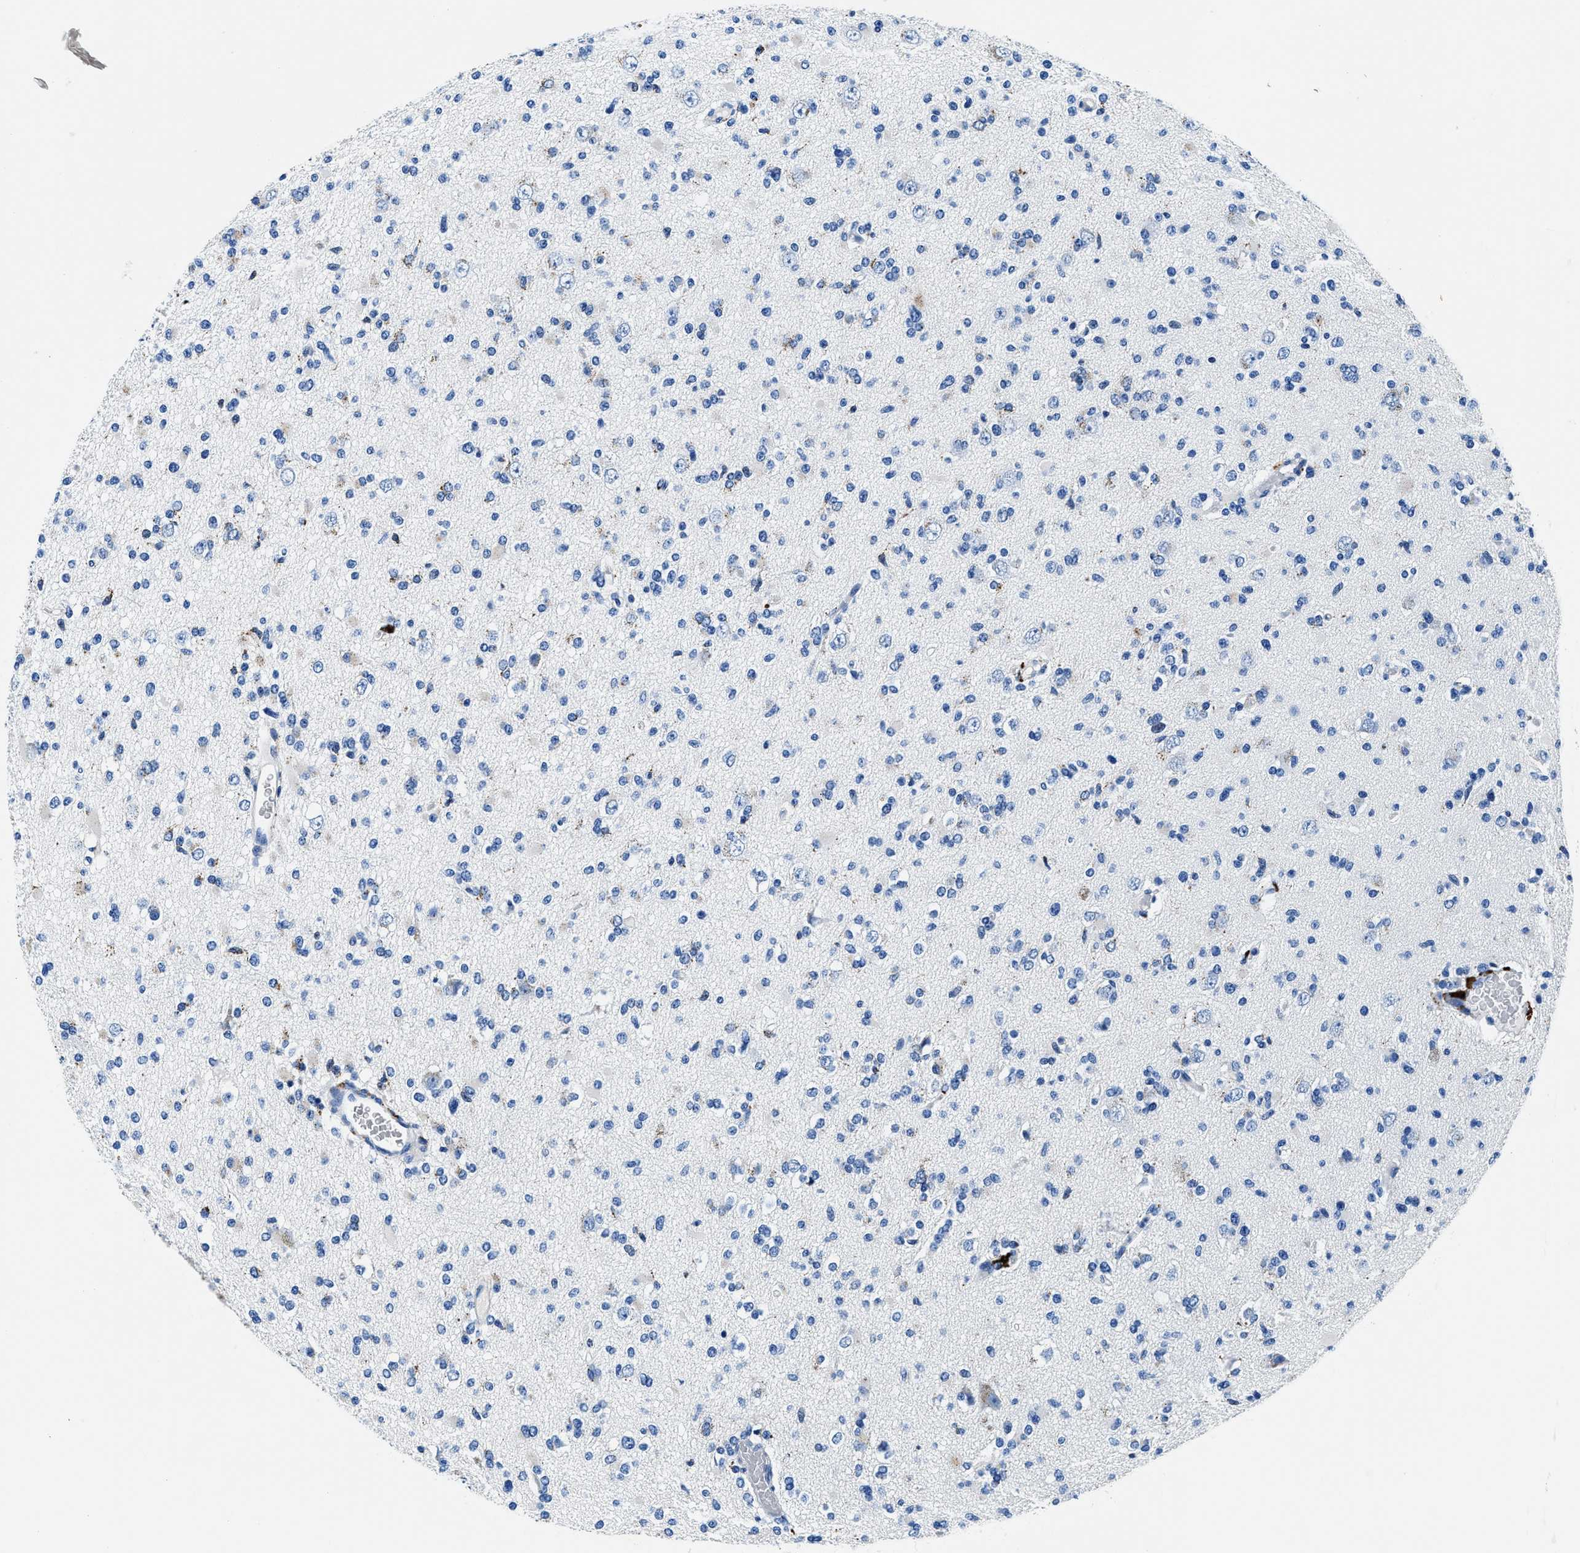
{"staining": {"intensity": "moderate", "quantity": "<25%", "location": "cytoplasmic/membranous"}, "tissue": "glioma", "cell_type": "Tumor cells", "image_type": "cancer", "snomed": [{"axis": "morphology", "description": "Glioma, malignant, Low grade"}, {"axis": "topography", "description": "Brain"}], "caption": "Human malignant glioma (low-grade) stained with a protein marker shows moderate staining in tumor cells.", "gene": "OR14K1", "patient": {"sex": "female", "age": 22}}